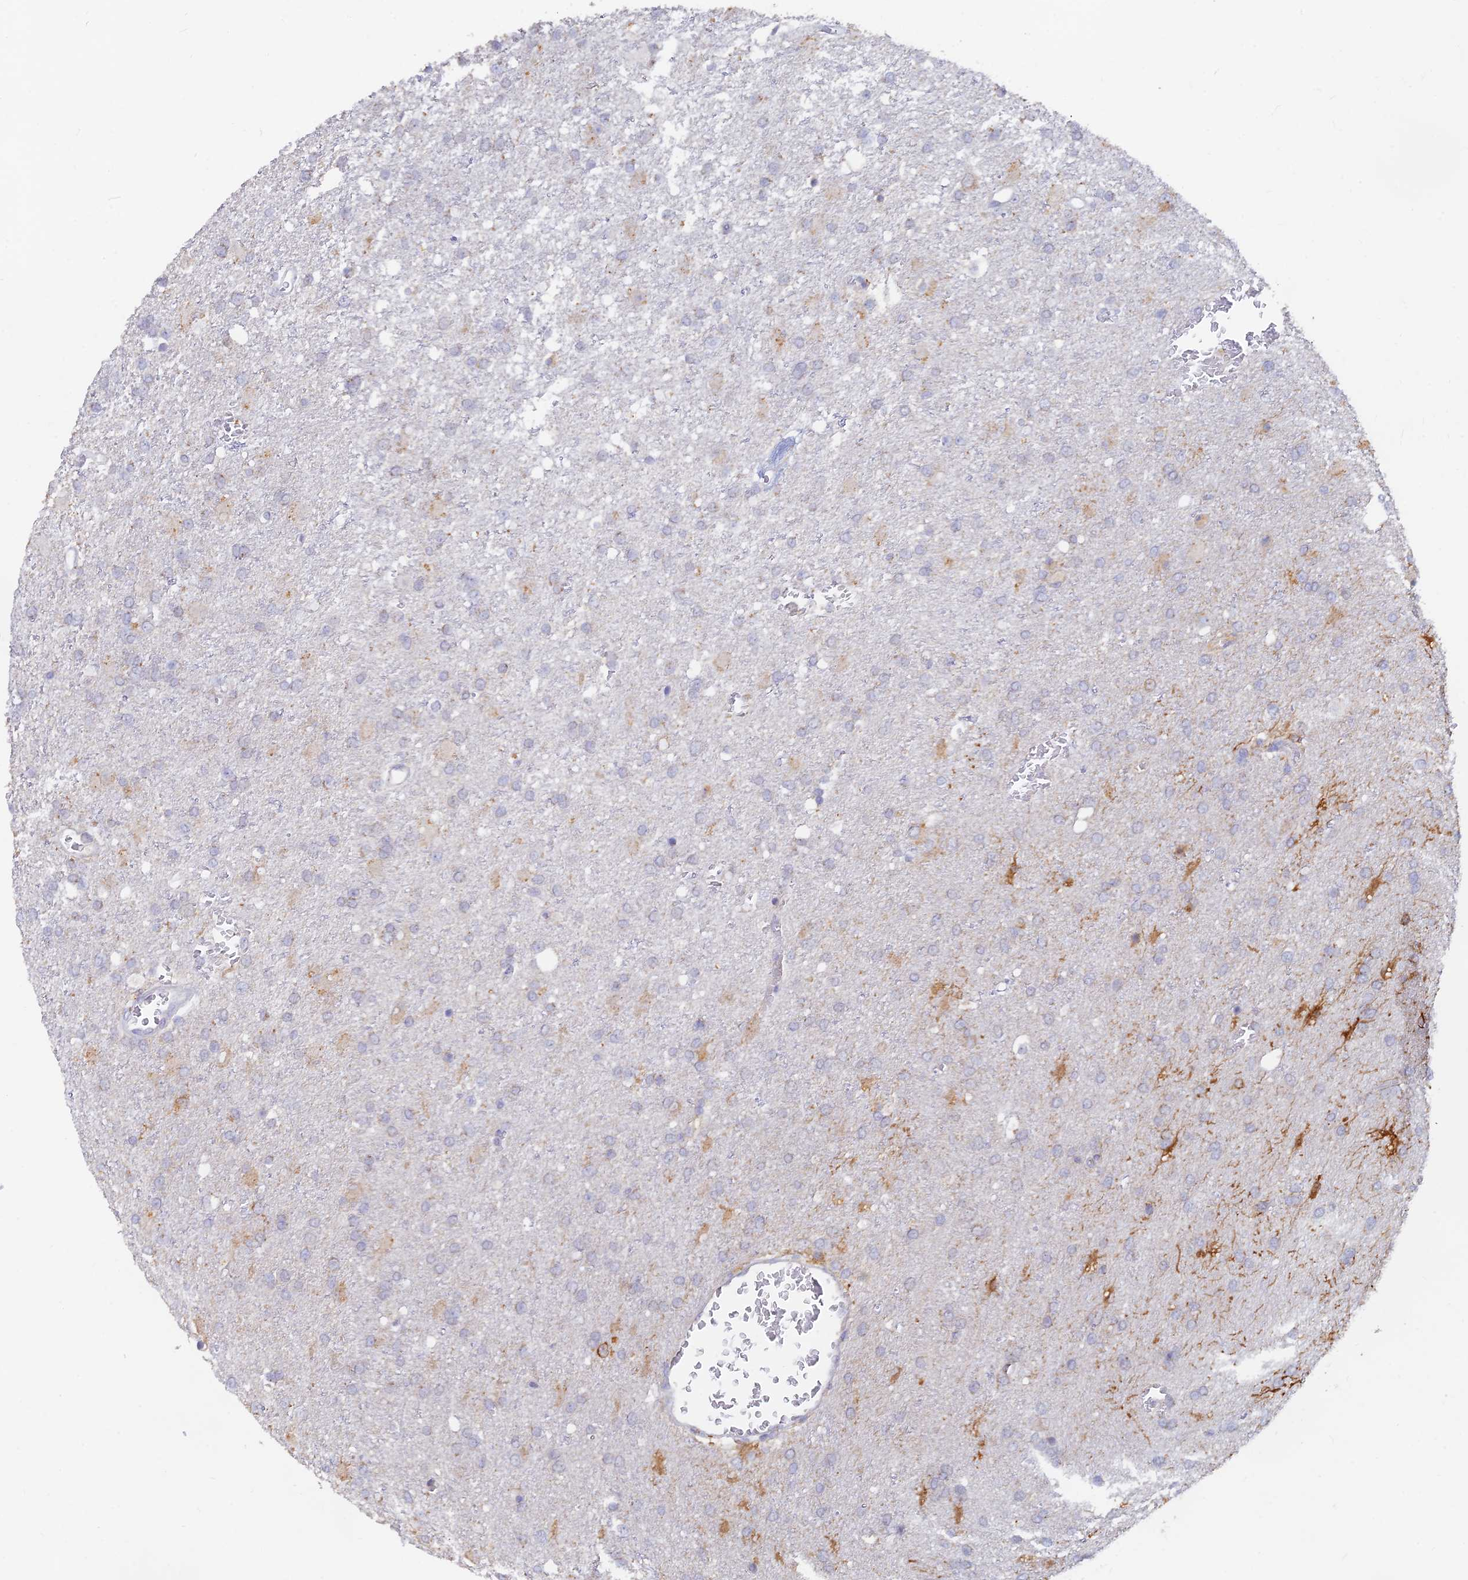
{"staining": {"intensity": "negative", "quantity": "none", "location": "none"}, "tissue": "glioma", "cell_type": "Tumor cells", "image_type": "cancer", "snomed": [{"axis": "morphology", "description": "Glioma, malignant, High grade"}, {"axis": "topography", "description": "Brain"}], "caption": "IHC photomicrograph of neoplastic tissue: human malignant glioma (high-grade) stained with DAB (3,3'-diaminobenzidine) shows no significant protein expression in tumor cells.", "gene": "LRIF1", "patient": {"sex": "female", "age": 74}}